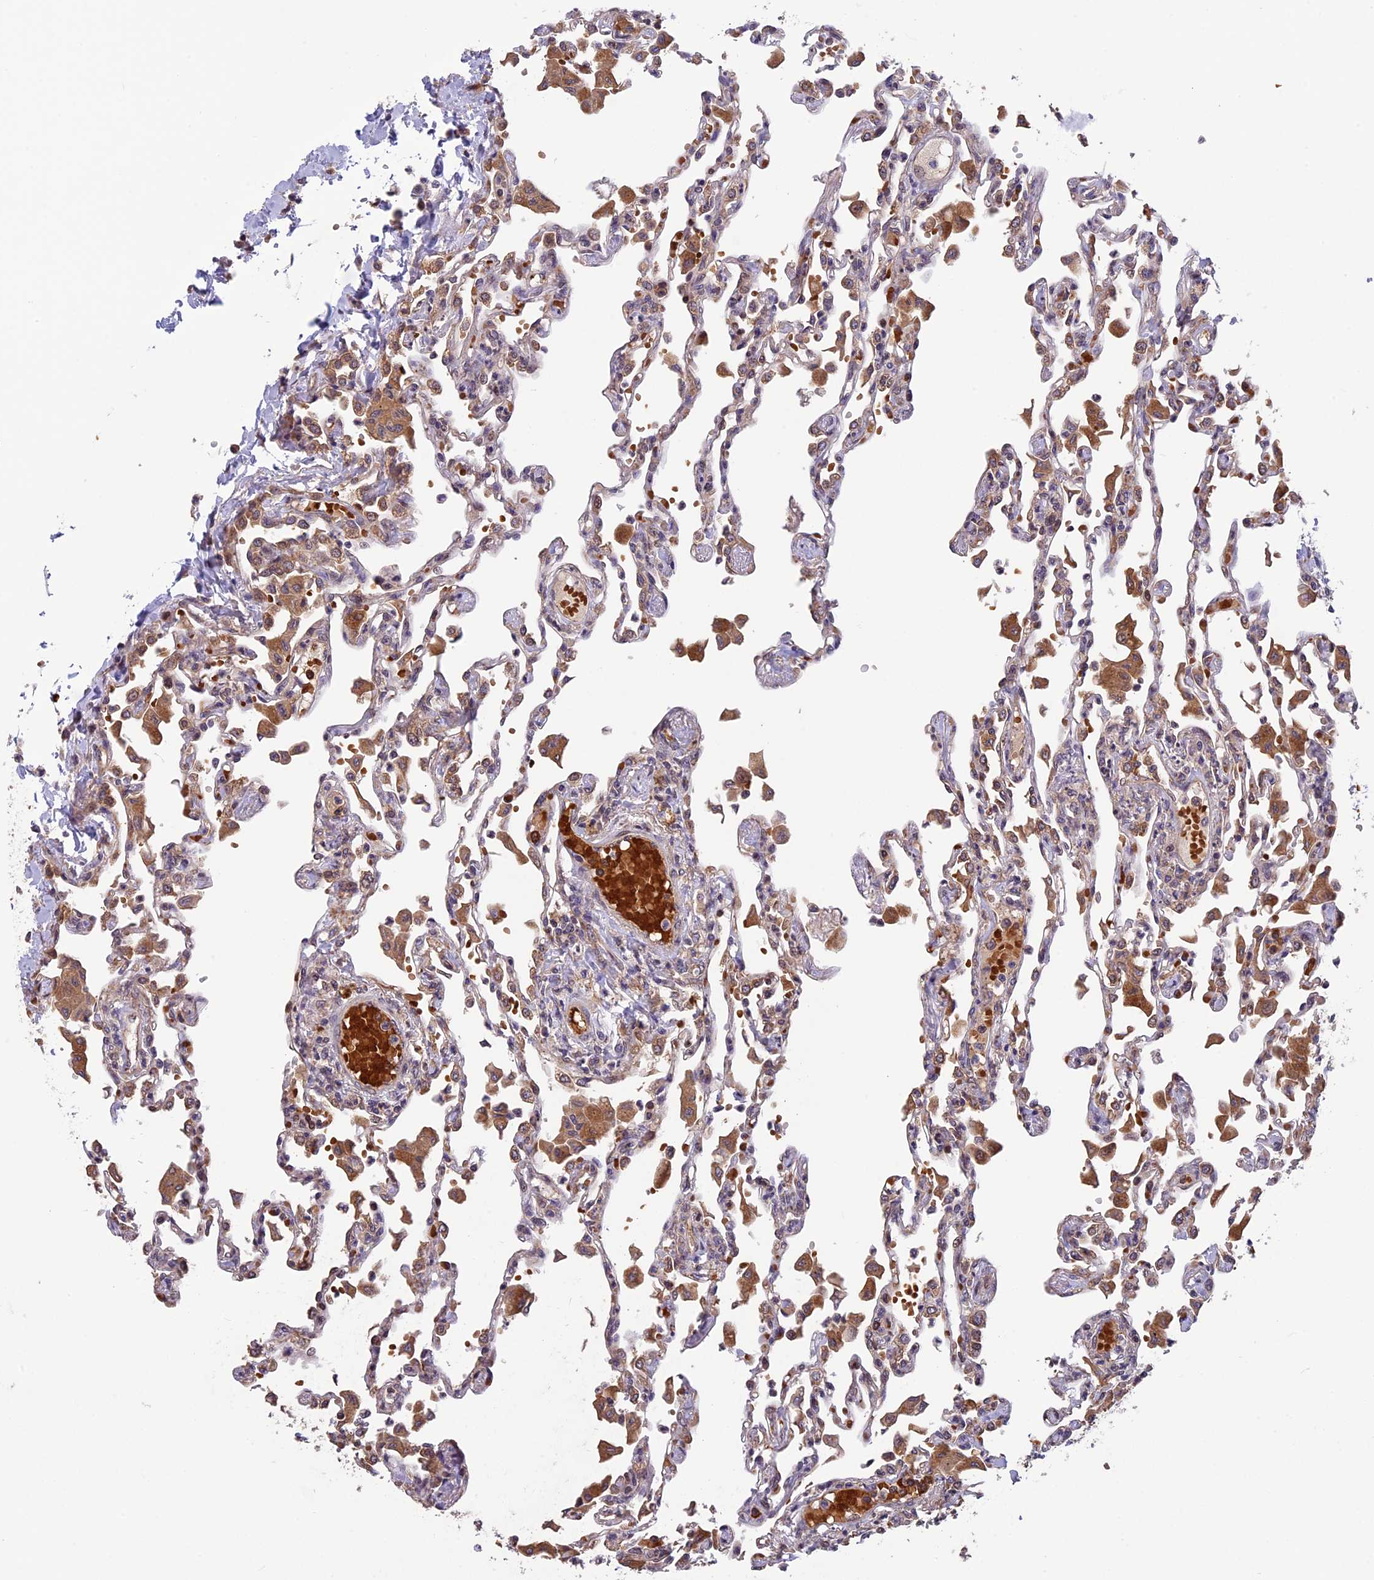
{"staining": {"intensity": "moderate", "quantity": "25%-75%", "location": "cytoplasmic/membranous"}, "tissue": "lung", "cell_type": "Alveolar cells", "image_type": "normal", "snomed": [{"axis": "morphology", "description": "Normal tissue, NOS"}, {"axis": "topography", "description": "Bronchus"}, {"axis": "topography", "description": "Lung"}], "caption": "This is a histology image of immunohistochemistry (IHC) staining of benign lung, which shows moderate expression in the cytoplasmic/membranous of alveolar cells.", "gene": "CCDC9B", "patient": {"sex": "female", "age": 49}}